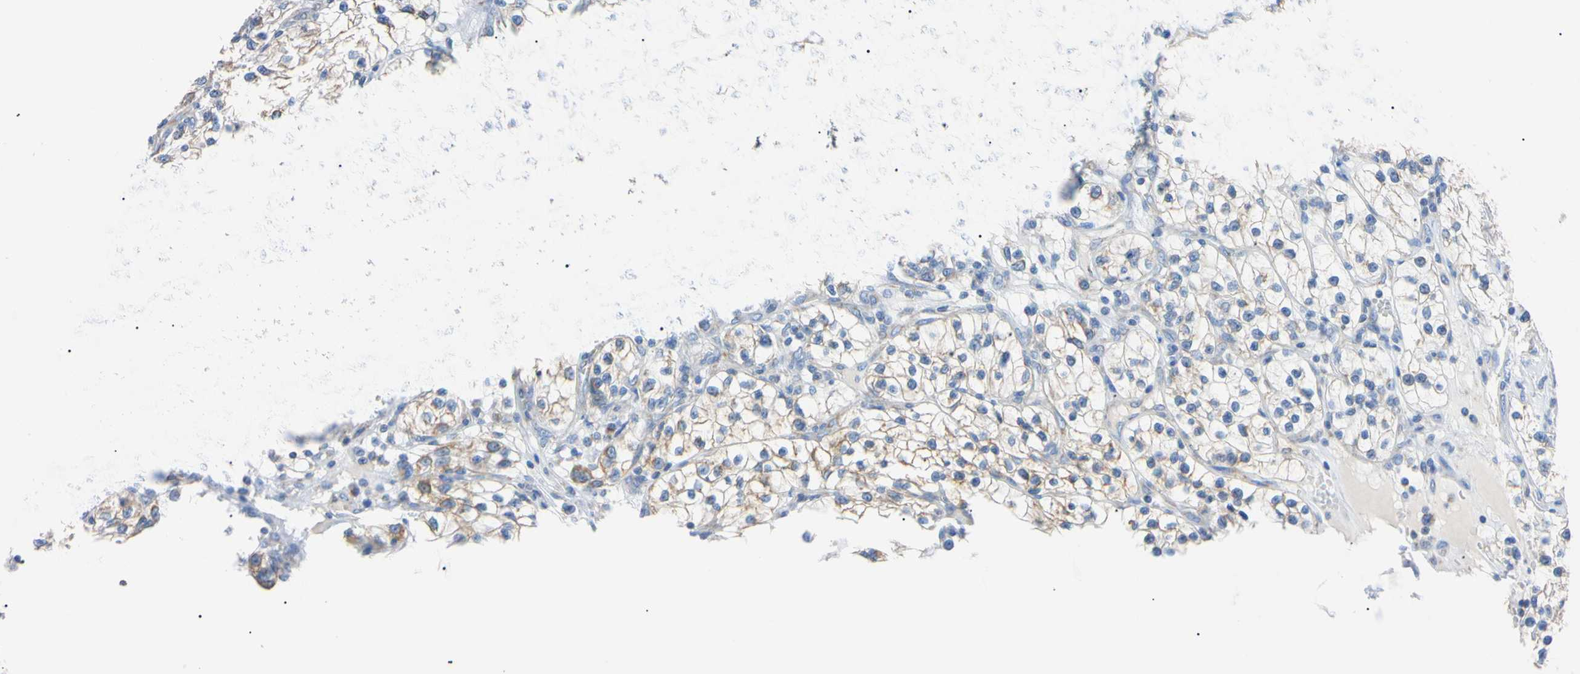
{"staining": {"intensity": "moderate", "quantity": "<25%", "location": "cytoplasmic/membranous"}, "tissue": "renal cancer", "cell_type": "Tumor cells", "image_type": "cancer", "snomed": [{"axis": "morphology", "description": "Adenocarcinoma, NOS"}, {"axis": "topography", "description": "Kidney"}], "caption": "DAB (3,3'-diaminobenzidine) immunohistochemical staining of adenocarcinoma (renal) reveals moderate cytoplasmic/membranous protein staining in approximately <25% of tumor cells.", "gene": "CLPP", "patient": {"sex": "female", "age": 57}}